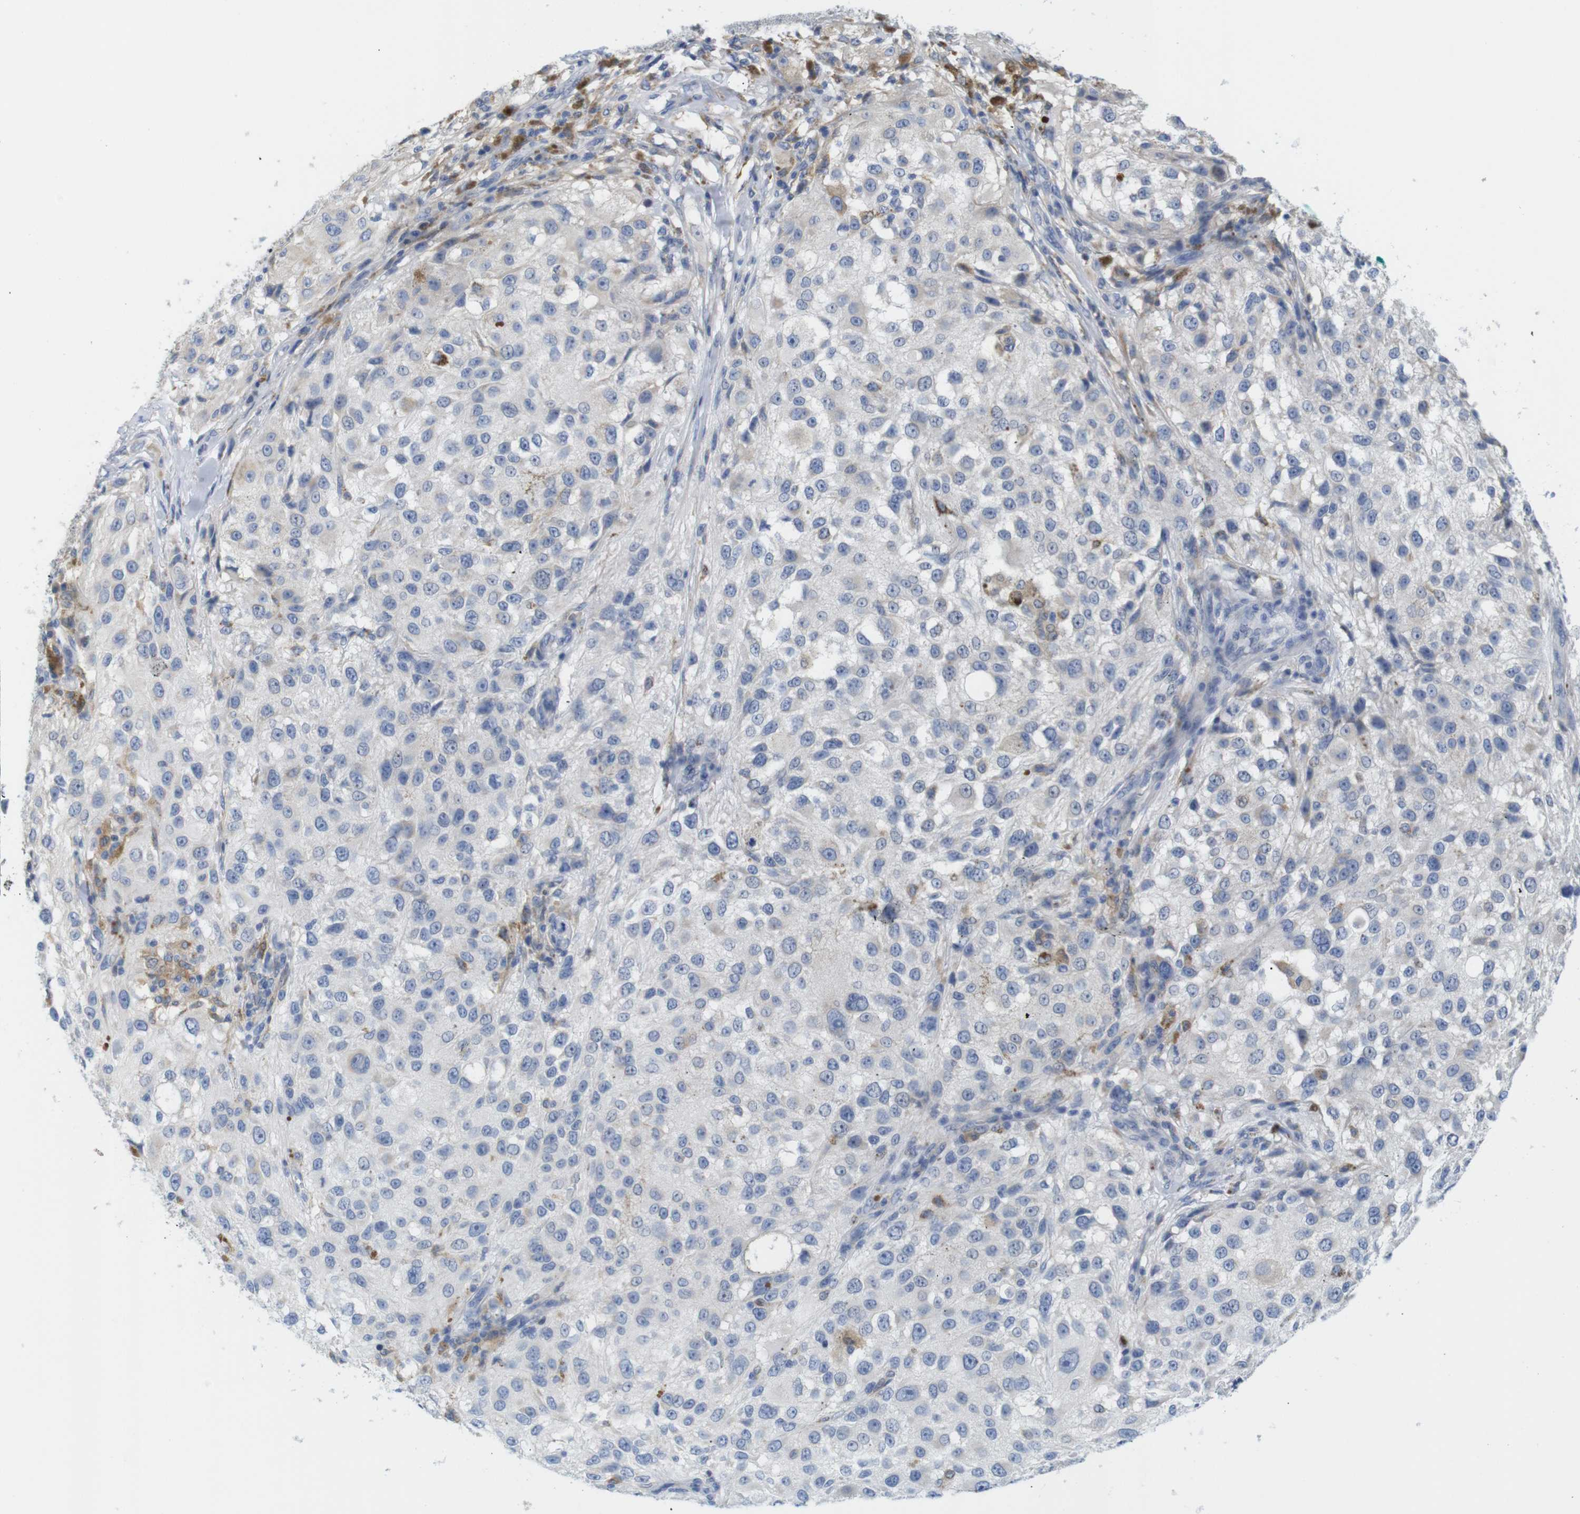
{"staining": {"intensity": "negative", "quantity": "none", "location": "none"}, "tissue": "melanoma", "cell_type": "Tumor cells", "image_type": "cancer", "snomed": [{"axis": "morphology", "description": "Necrosis, NOS"}, {"axis": "morphology", "description": "Malignant melanoma, NOS"}, {"axis": "topography", "description": "Skin"}], "caption": "IHC of human malignant melanoma shows no positivity in tumor cells. The staining was performed using DAB to visualize the protein expression in brown, while the nuclei were stained in blue with hematoxylin (Magnification: 20x).", "gene": "NEBL", "patient": {"sex": "female", "age": 87}}